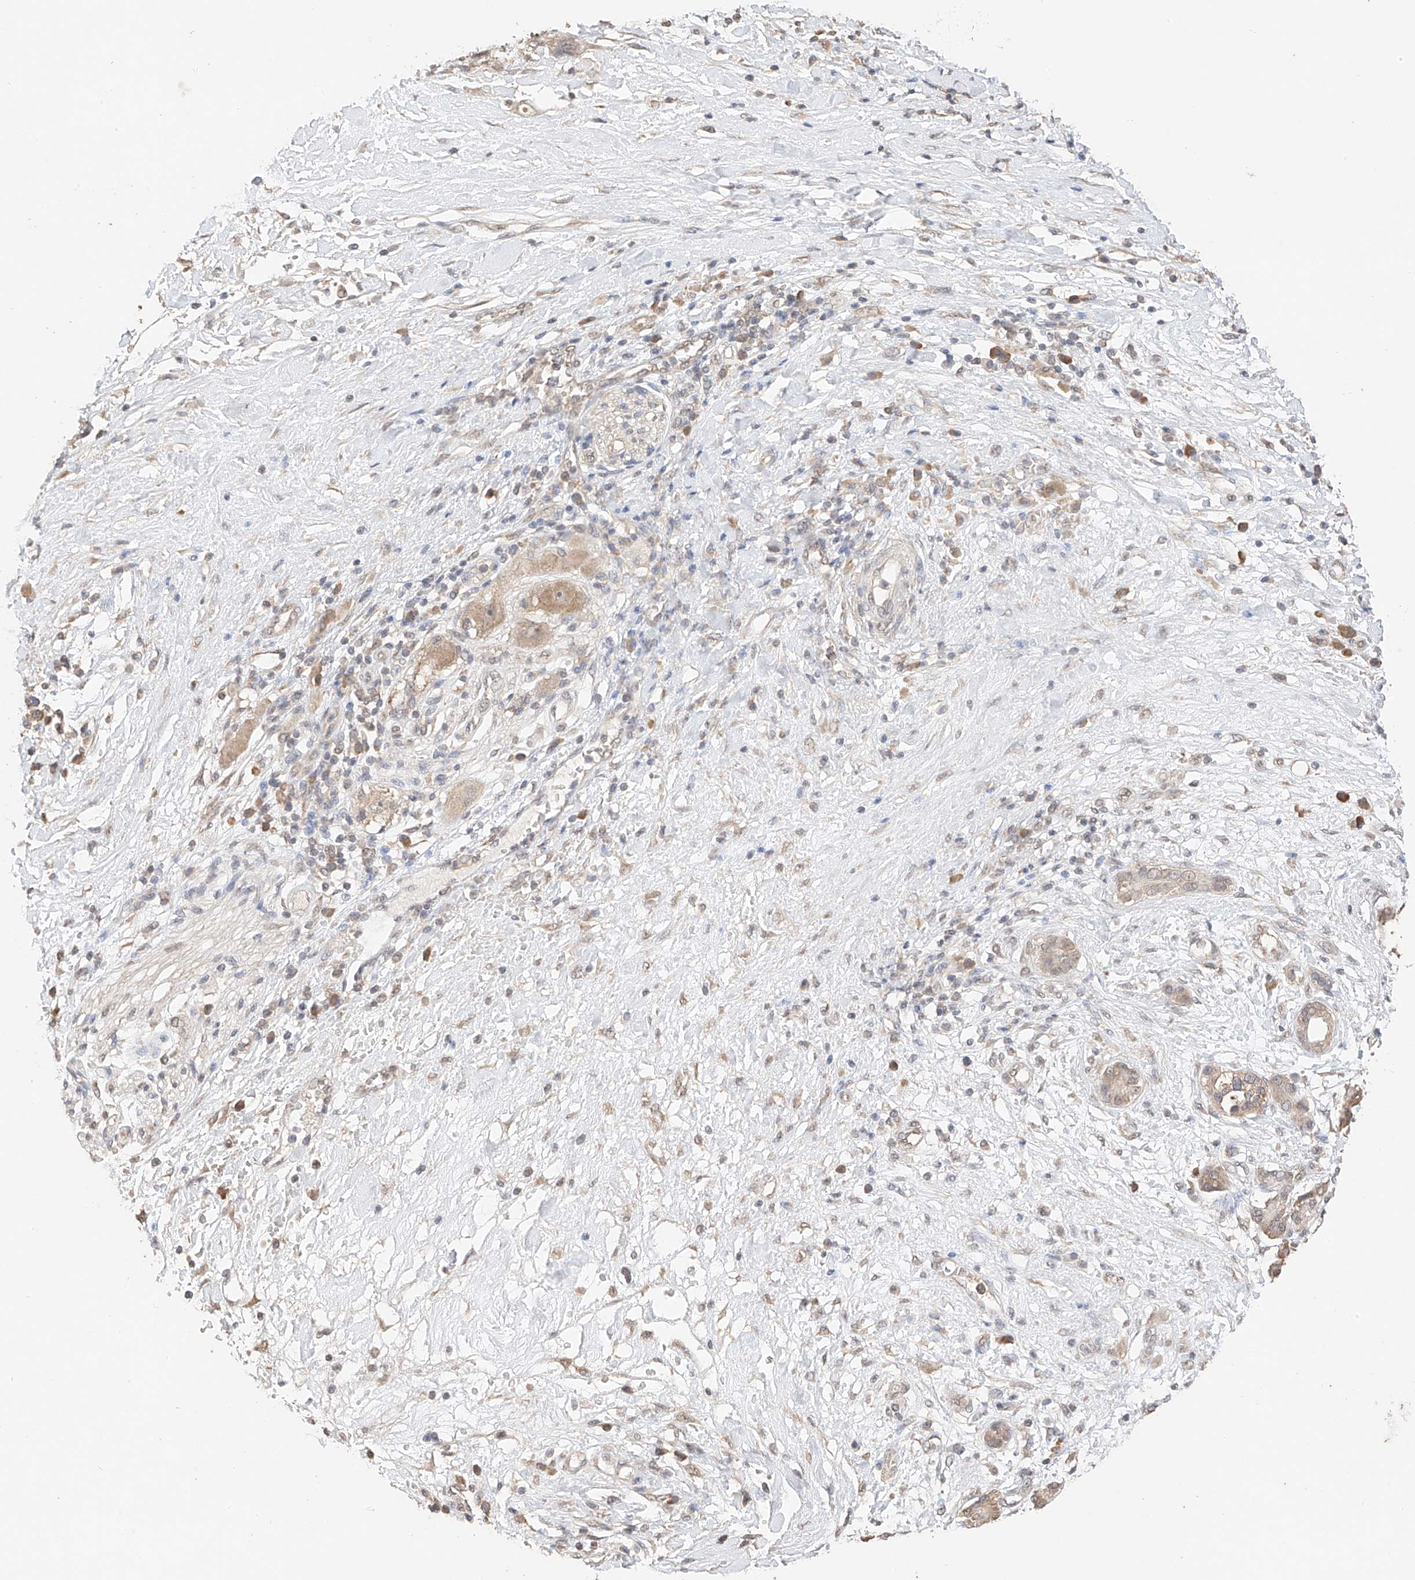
{"staining": {"intensity": "weak", "quantity": ">75%", "location": "cytoplasmic/membranous,nuclear"}, "tissue": "pancreatic cancer", "cell_type": "Tumor cells", "image_type": "cancer", "snomed": [{"axis": "morphology", "description": "Adenocarcinoma, NOS"}, {"axis": "topography", "description": "Pancreas"}], "caption": "Immunohistochemistry (DAB (3,3'-diaminobenzidine)) staining of human pancreatic cancer displays weak cytoplasmic/membranous and nuclear protein expression in approximately >75% of tumor cells. (IHC, brightfield microscopy, high magnification).", "gene": "IL22RA2", "patient": {"sex": "female", "age": 56}}